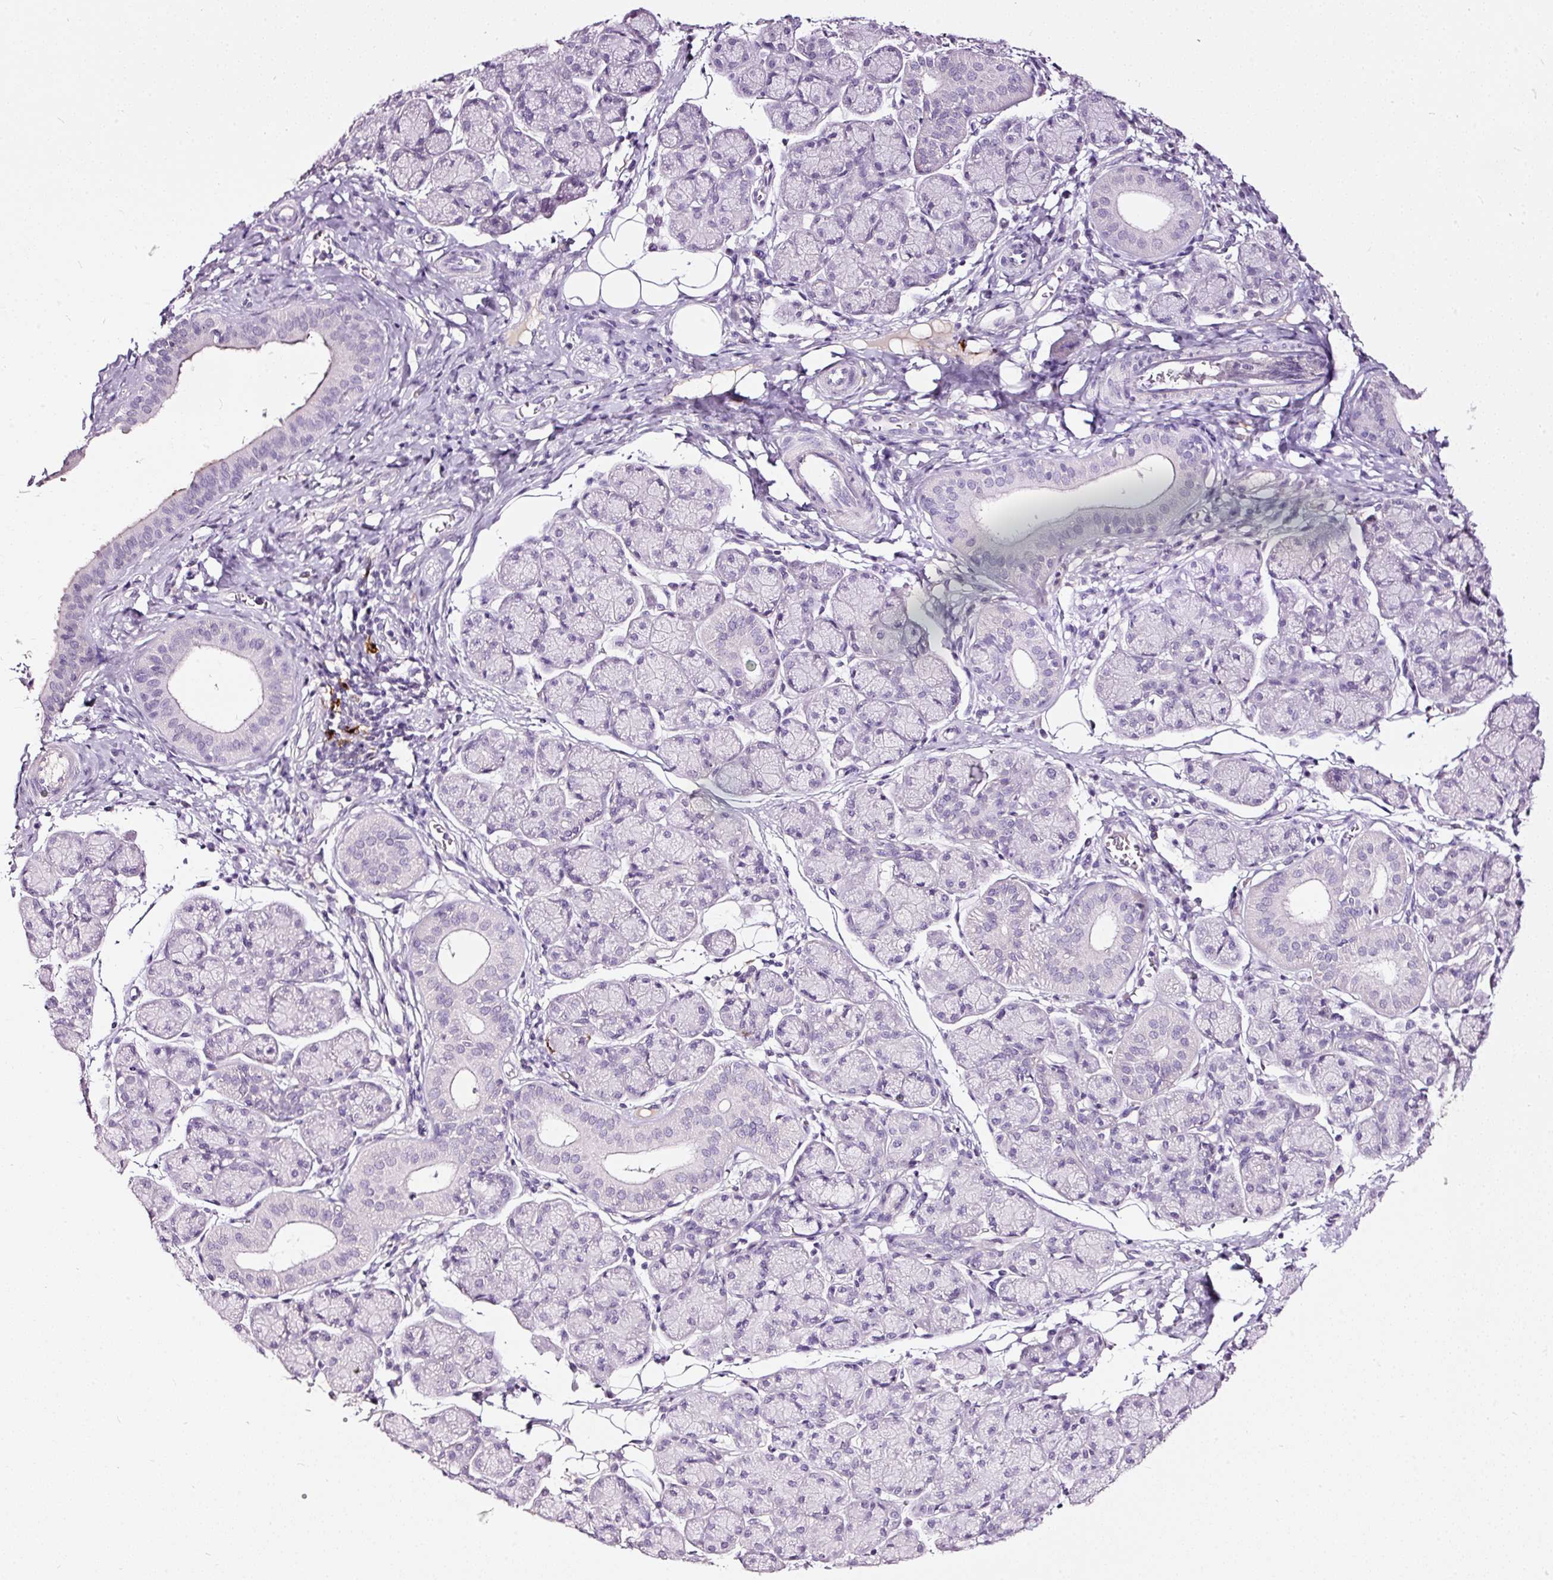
{"staining": {"intensity": "negative", "quantity": "none", "location": "none"}, "tissue": "salivary gland", "cell_type": "Glandular cells", "image_type": "normal", "snomed": [{"axis": "morphology", "description": "Normal tissue, NOS"}, {"axis": "morphology", "description": "Inflammation, NOS"}, {"axis": "topography", "description": "Lymph node"}, {"axis": "topography", "description": "Salivary gland"}], "caption": "High magnification brightfield microscopy of normal salivary gland stained with DAB (brown) and counterstained with hematoxylin (blue): glandular cells show no significant staining. (Stains: DAB (3,3'-diaminobenzidine) IHC with hematoxylin counter stain, Microscopy: brightfield microscopy at high magnification).", "gene": "LAMP3", "patient": {"sex": "male", "age": 3}}